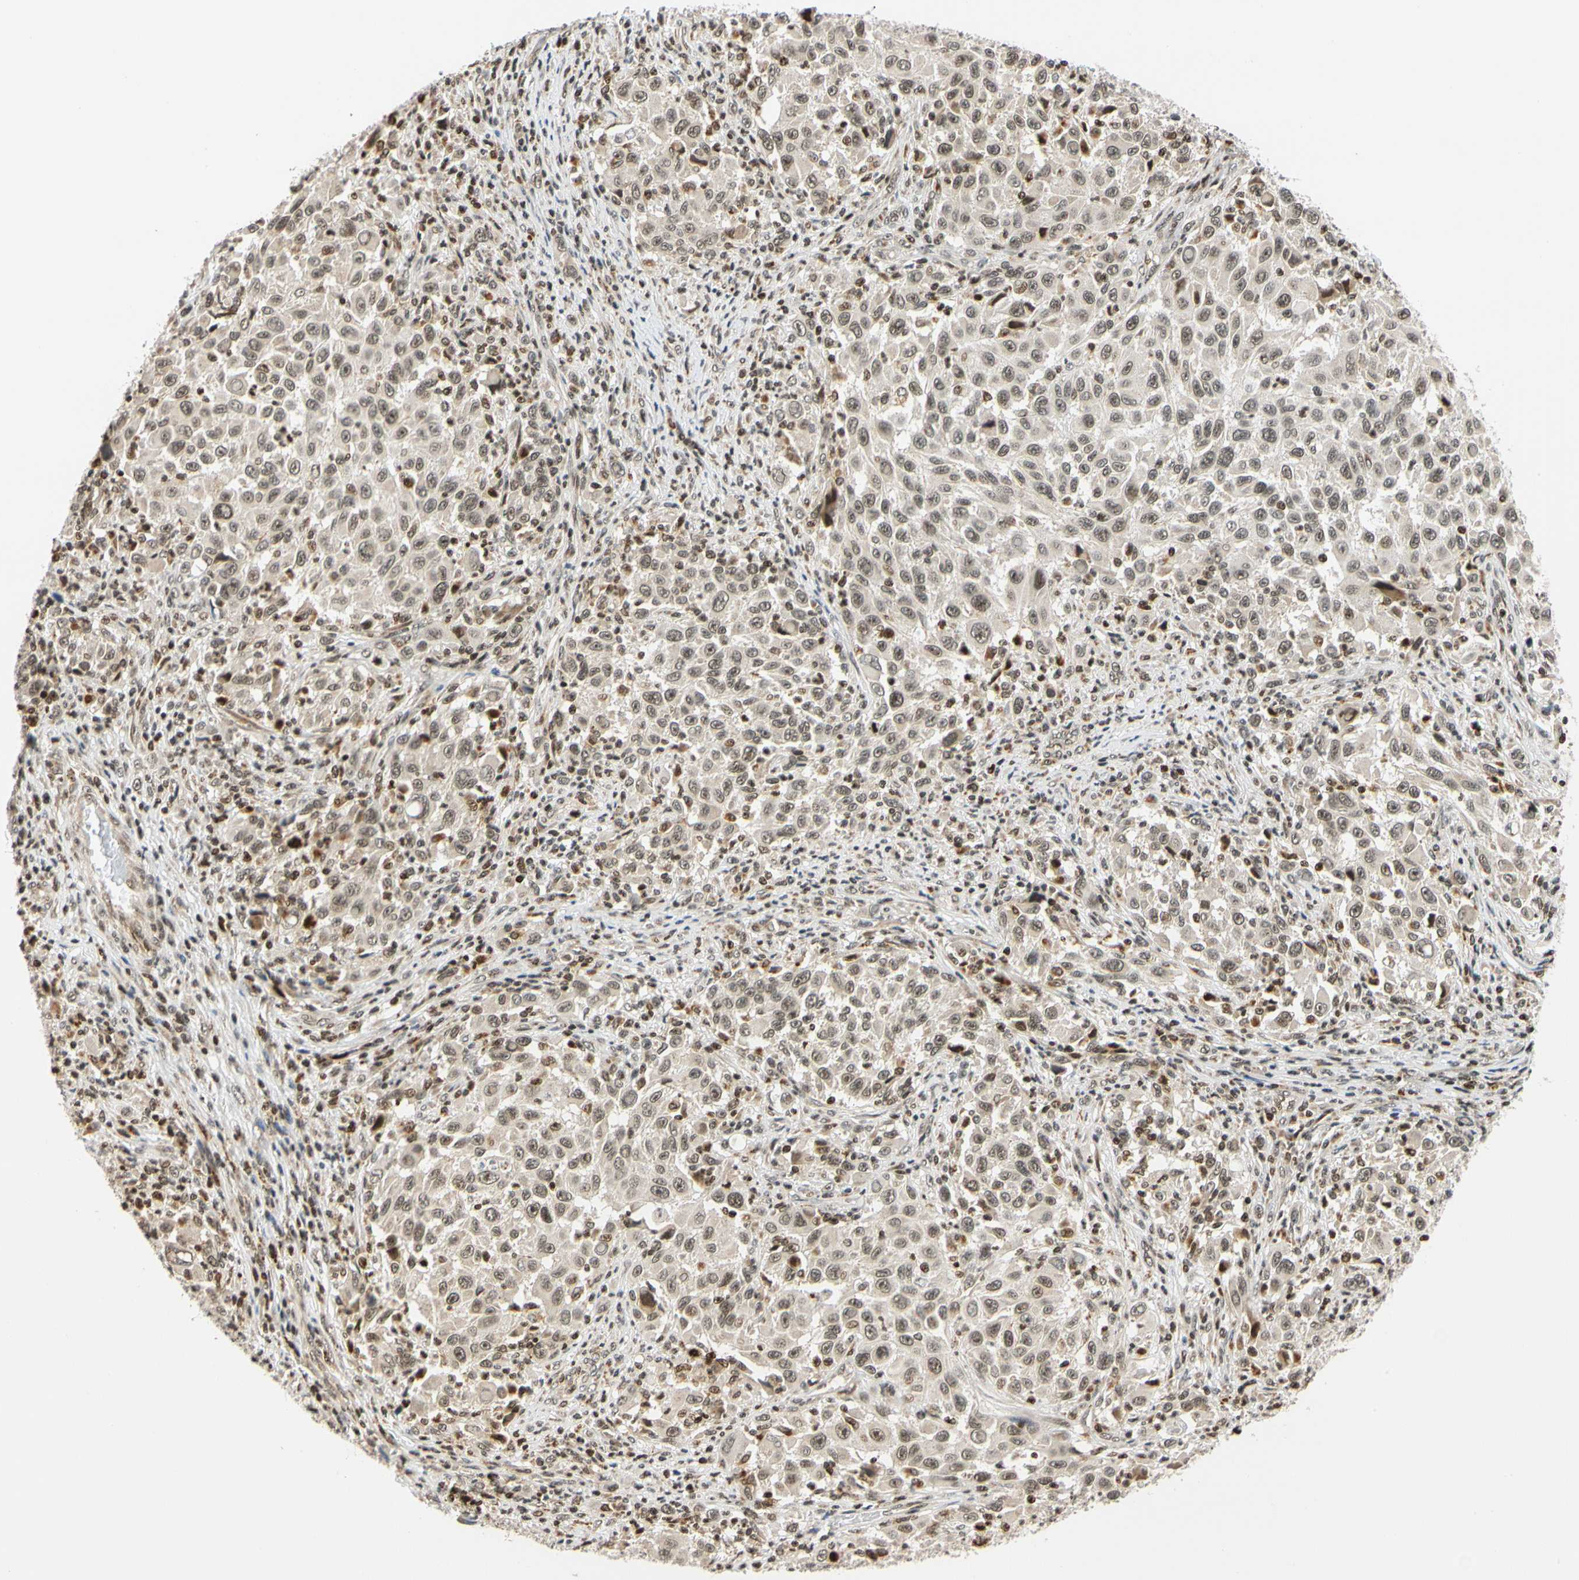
{"staining": {"intensity": "weak", "quantity": ">75%", "location": "nuclear"}, "tissue": "melanoma", "cell_type": "Tumor cells", "image_type": "cancer", "snomed": [{"axis": "morphology", "description": "Malignant melanoma, Metastatic site"}, {"axis": "topography", "description": "Lymph node"}], "caption": "This histopathology image displays IHC staining of human melanoma, with low weak nuclear expression in about >75% of tumor cells.", "gene": "CDK7", "patient": {"sex": "male", "age": 61}}